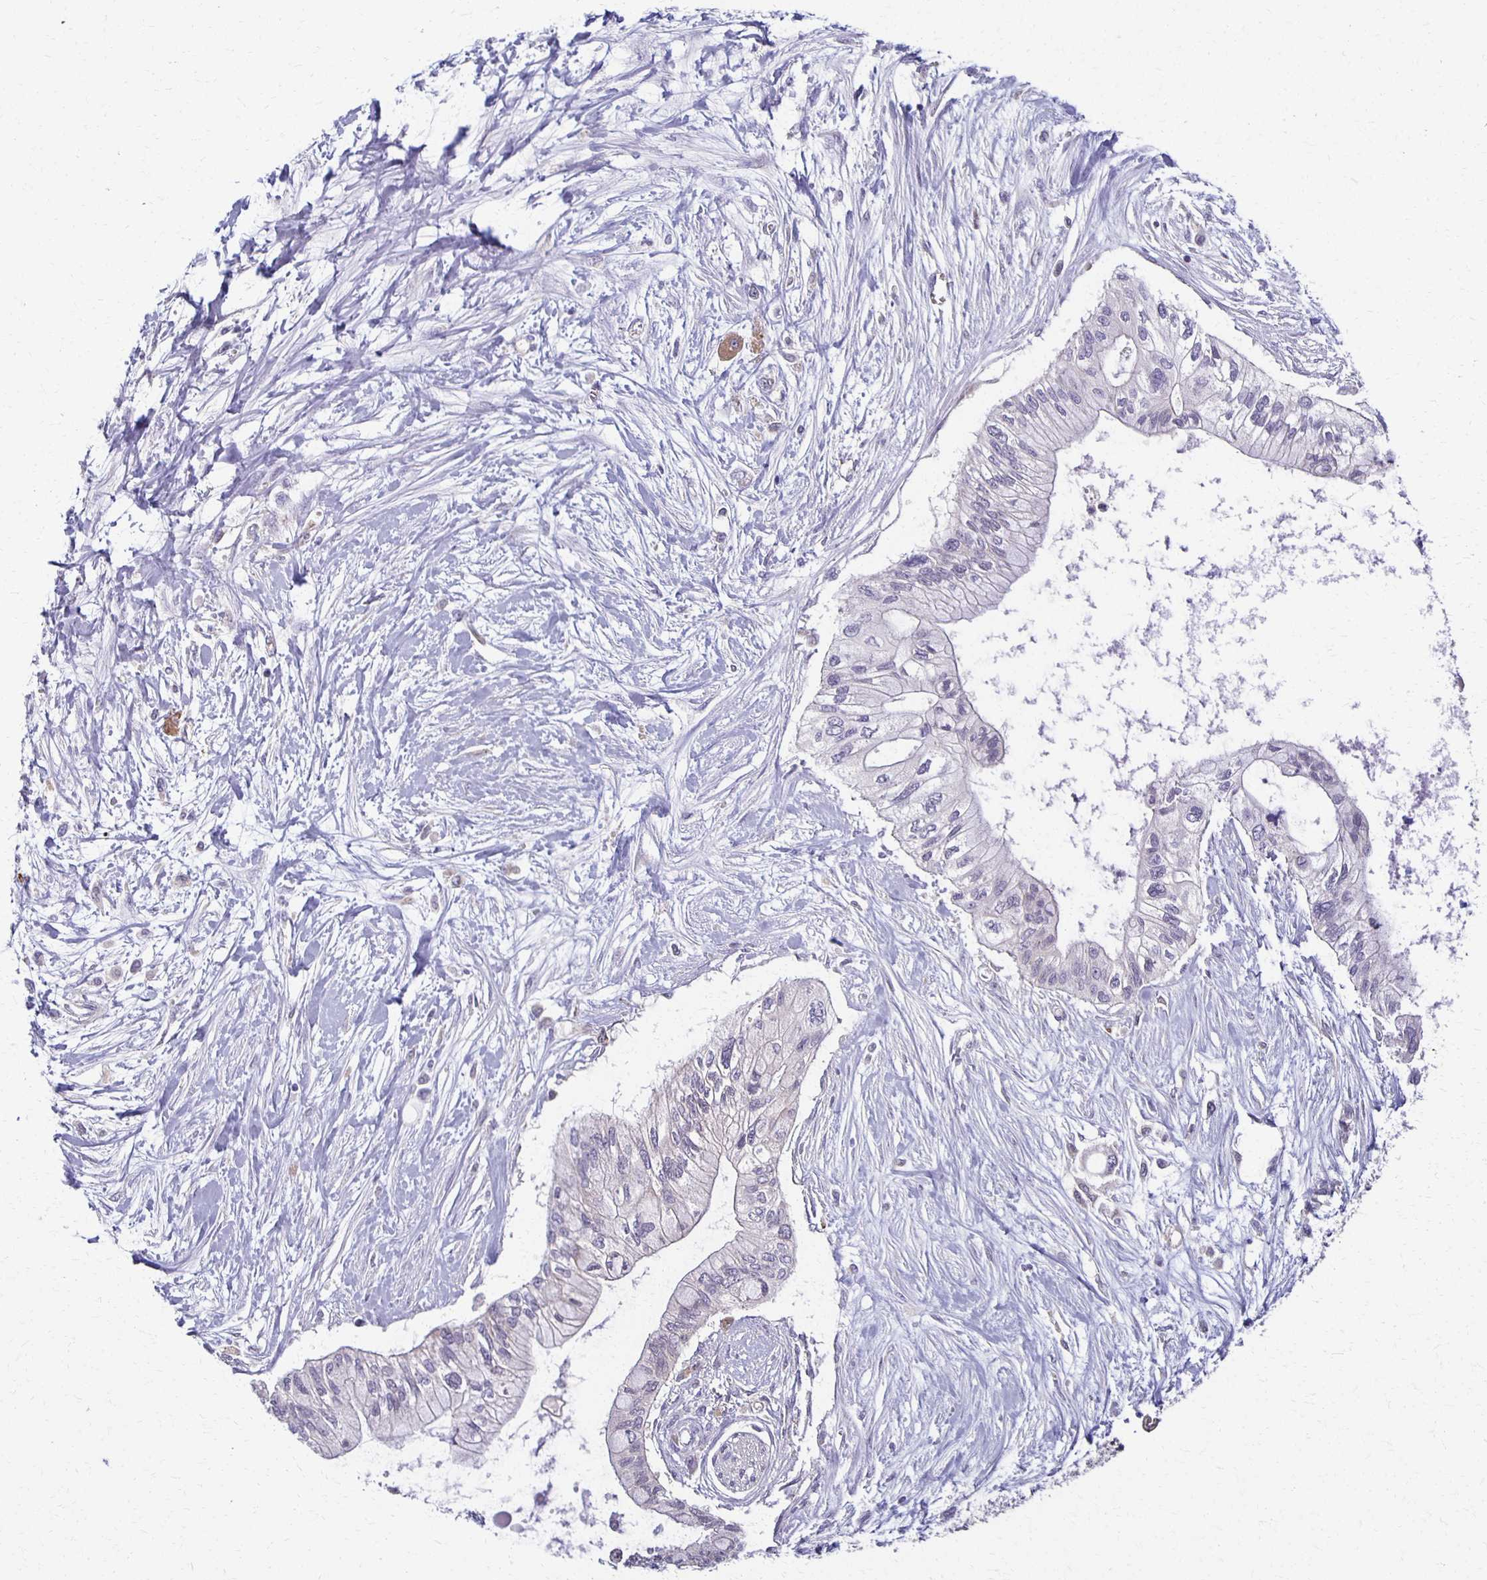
{"staining": {"intensity": "negative", "quantity": "none", "location": "none"}, "tissue": "pancreatic cancer", "cell_type": "Tumor cells", "image_type": "cancer", "snomed": [{"axis": "morphology", "description": "Adenocarcinoma, NOS"}, {"axis": "topography", "description": "Pancreas"}], "caption": "DAB immunohistochemical staining of human pancreatic adenocarcinoma displays no significant positivity in tumor cells.", "gene": "GPX4", "patient": {"sex": "female", "age": 77}}